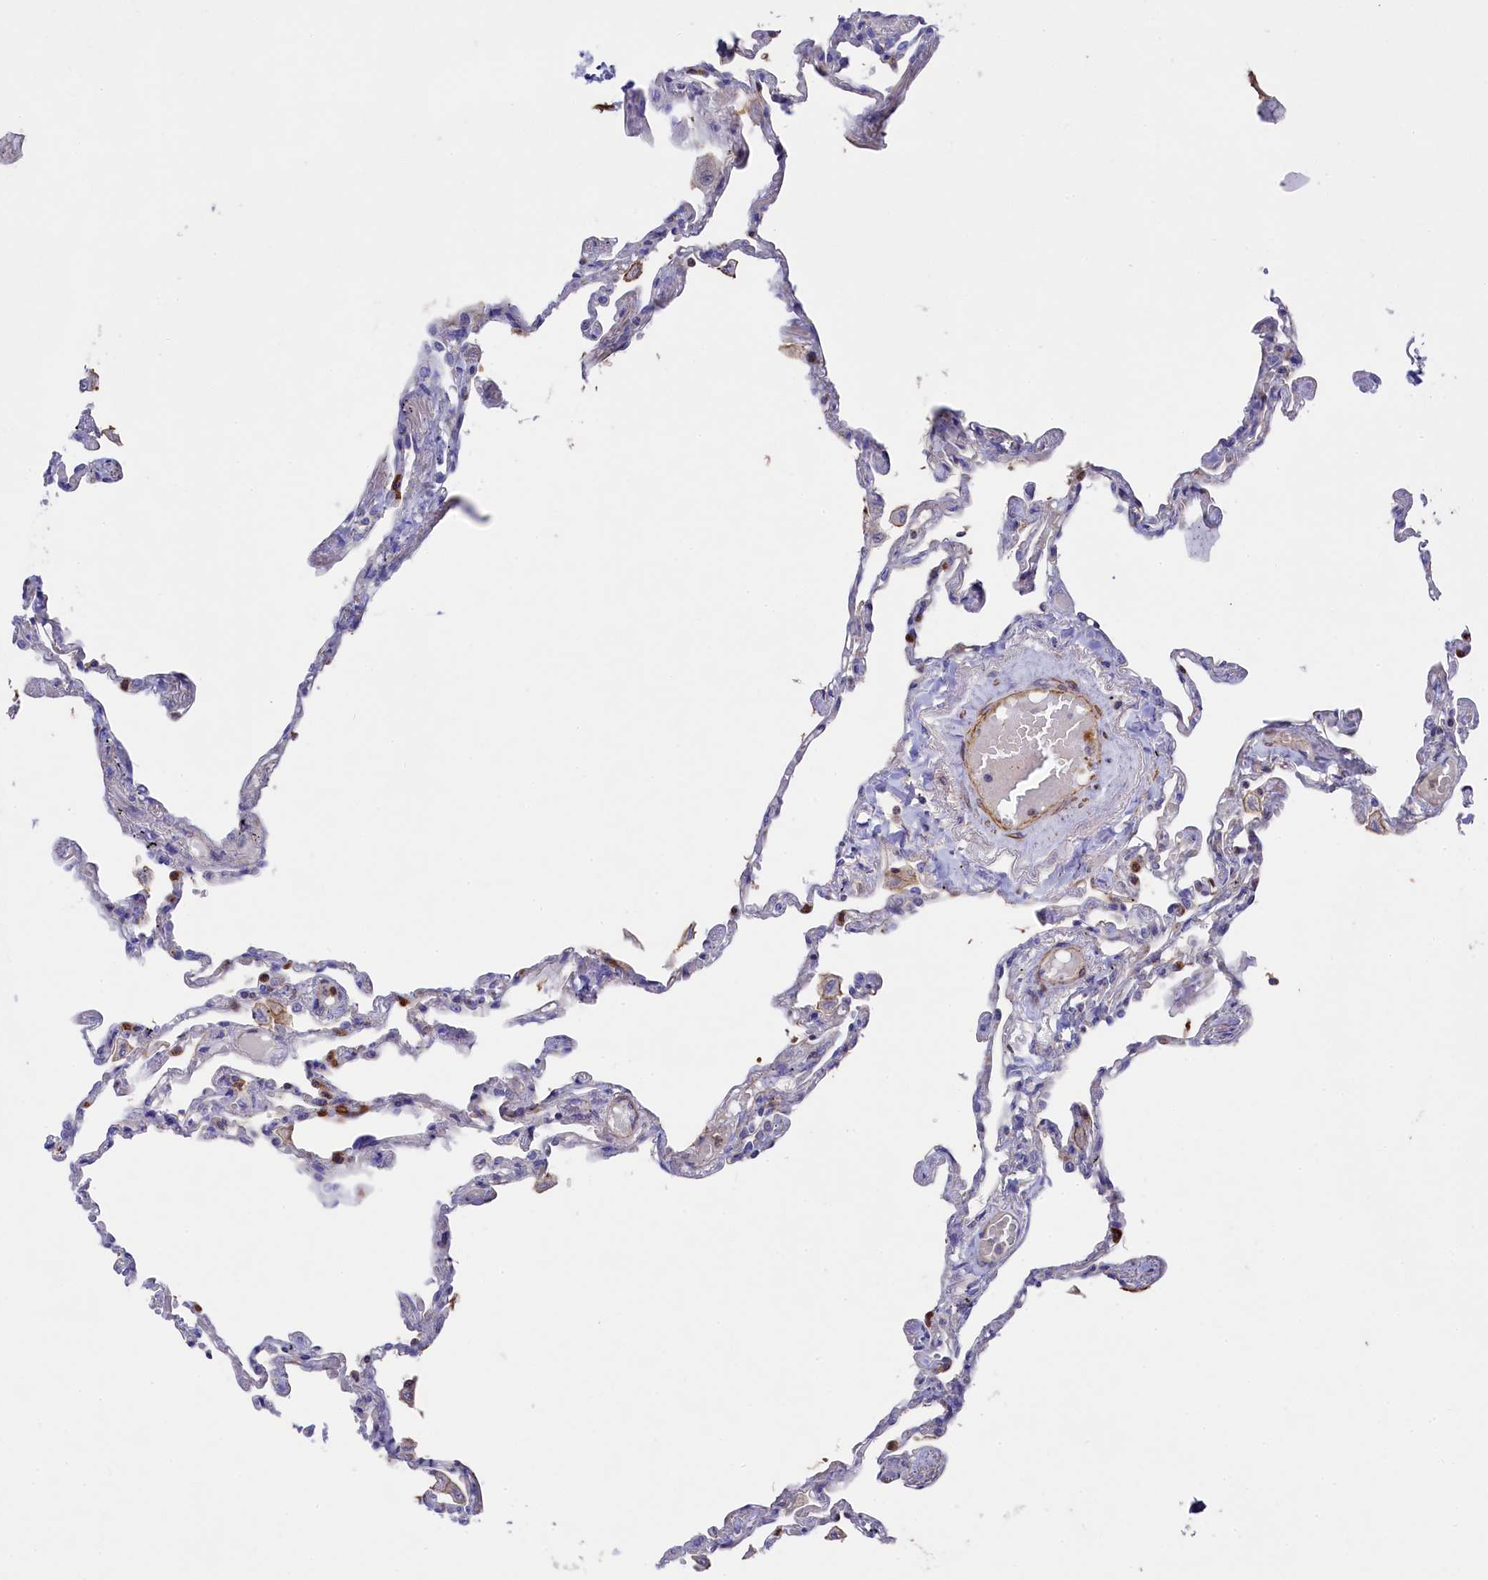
{"staining": {"intensity": "negative", "quantity": "none", "location": "none"}, "tissue": "lung", "cell_type": "Alveolar cells", "image_type": "normal", "snomed": [{"axis": "morphology", "description": "Normal tissue, NOS"}, {"axis": "topography", "description": "Lung"}], "caption": "The IHC photomicrograph has no significant expression in alveolar cells of lung. (Immunohistochemistry (ihc), brightfield microscopy, high magnification).", "gene": "RAPSN", "patient": {"sex": "female", "age": 67}}